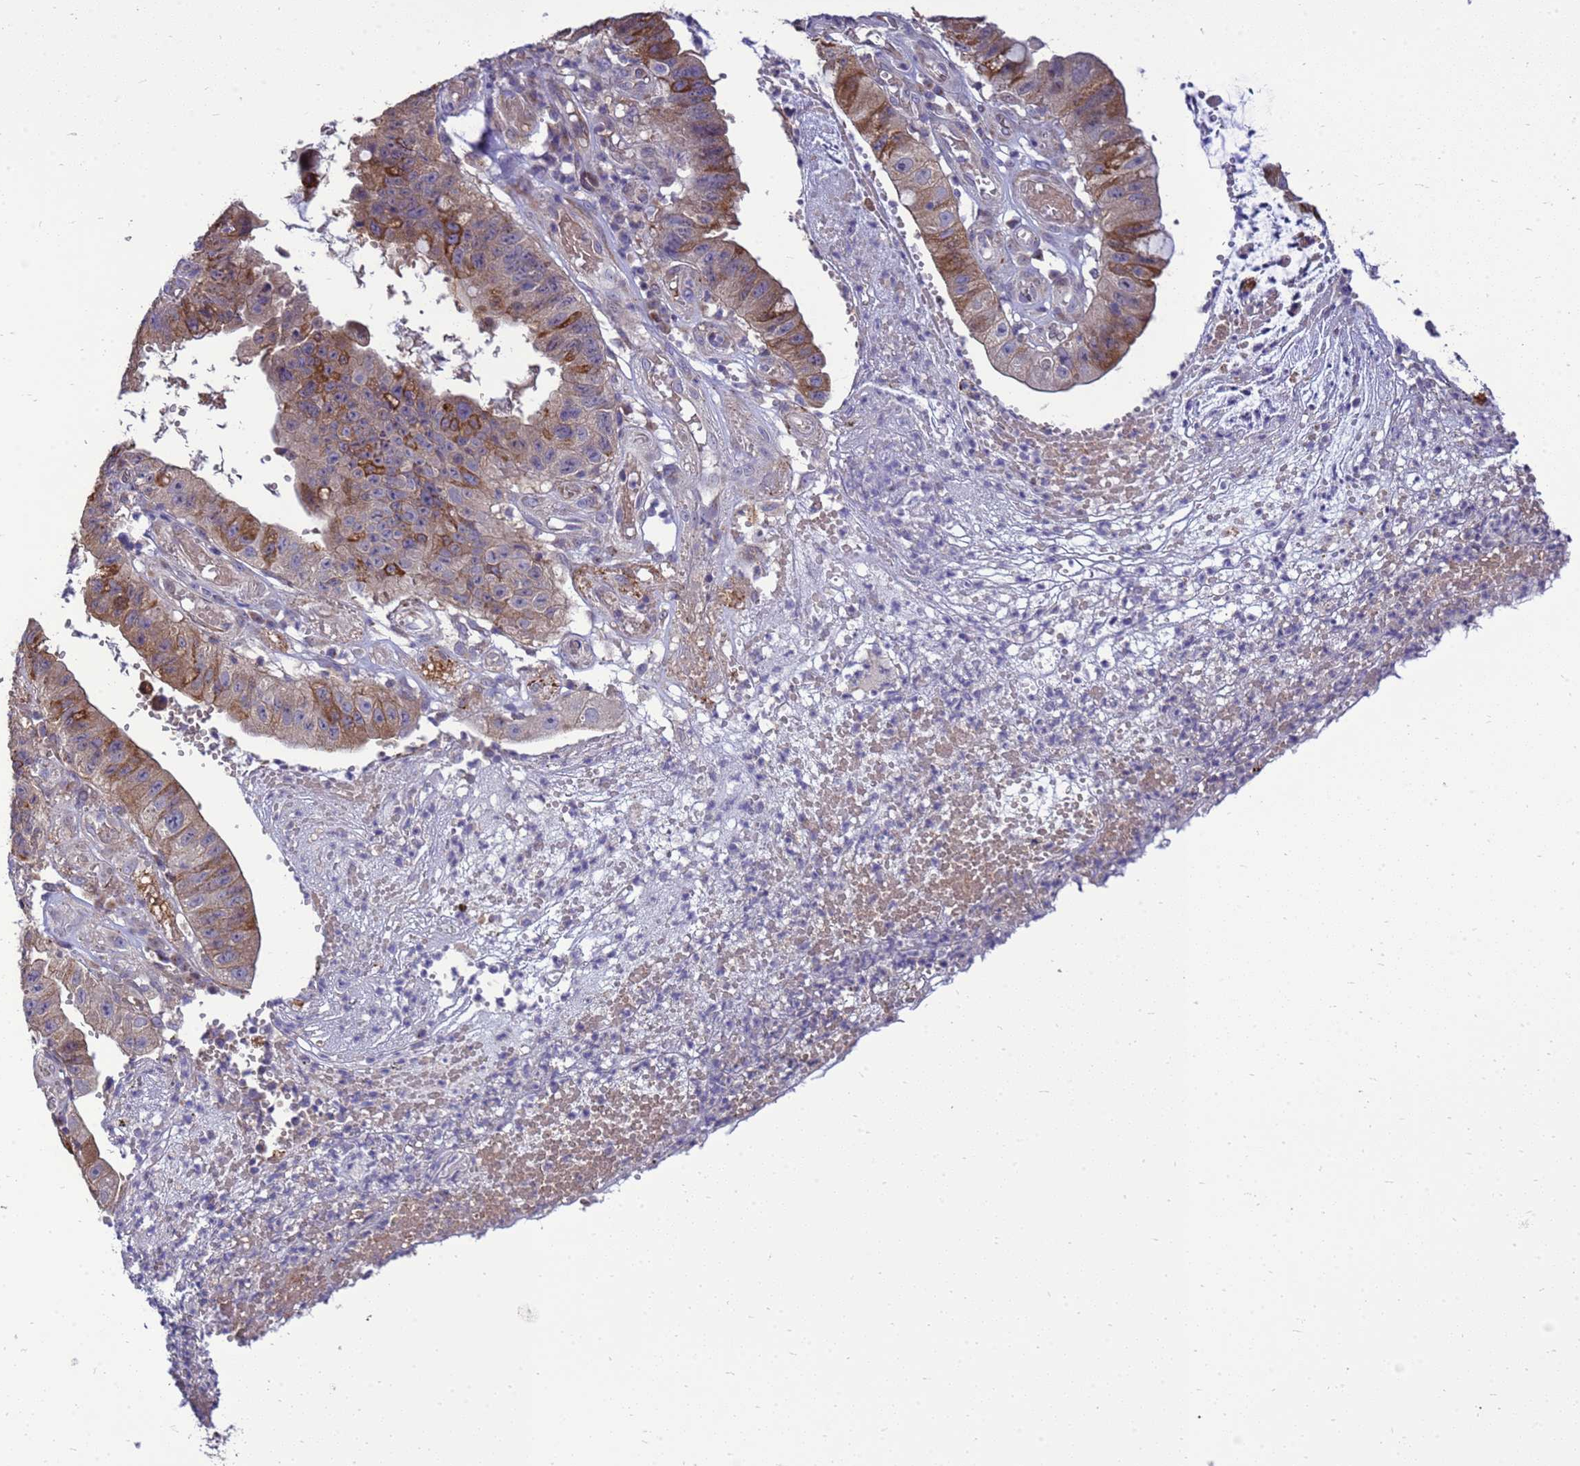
{"staining": {"intensity": "strong", "quantity": "25%-75%", "location": "cytoplasmic/membranous,nuclear"}, "tissue": "stomach cancer", "cell_type": "Tumor cells", "image_type": "cancer", "snomed": [{"axis": "morphology", "description": "Adenocarcinoma, NOS"}, {"axis": "topography", "description": "Stomach"}], "caption": "Adenocarcinoma (stomach) tissue demonstrates strong cytoplasmic/membranous and nuclear expression in about 25%-75% of tumor cells The staining is performed using DAB brown chromogen to label protein expression. The nuclei are counter-stained blue using hematoxylin.", "gene": "EIF4EBP3", "patient": {"sex": "male", "age": 59}}